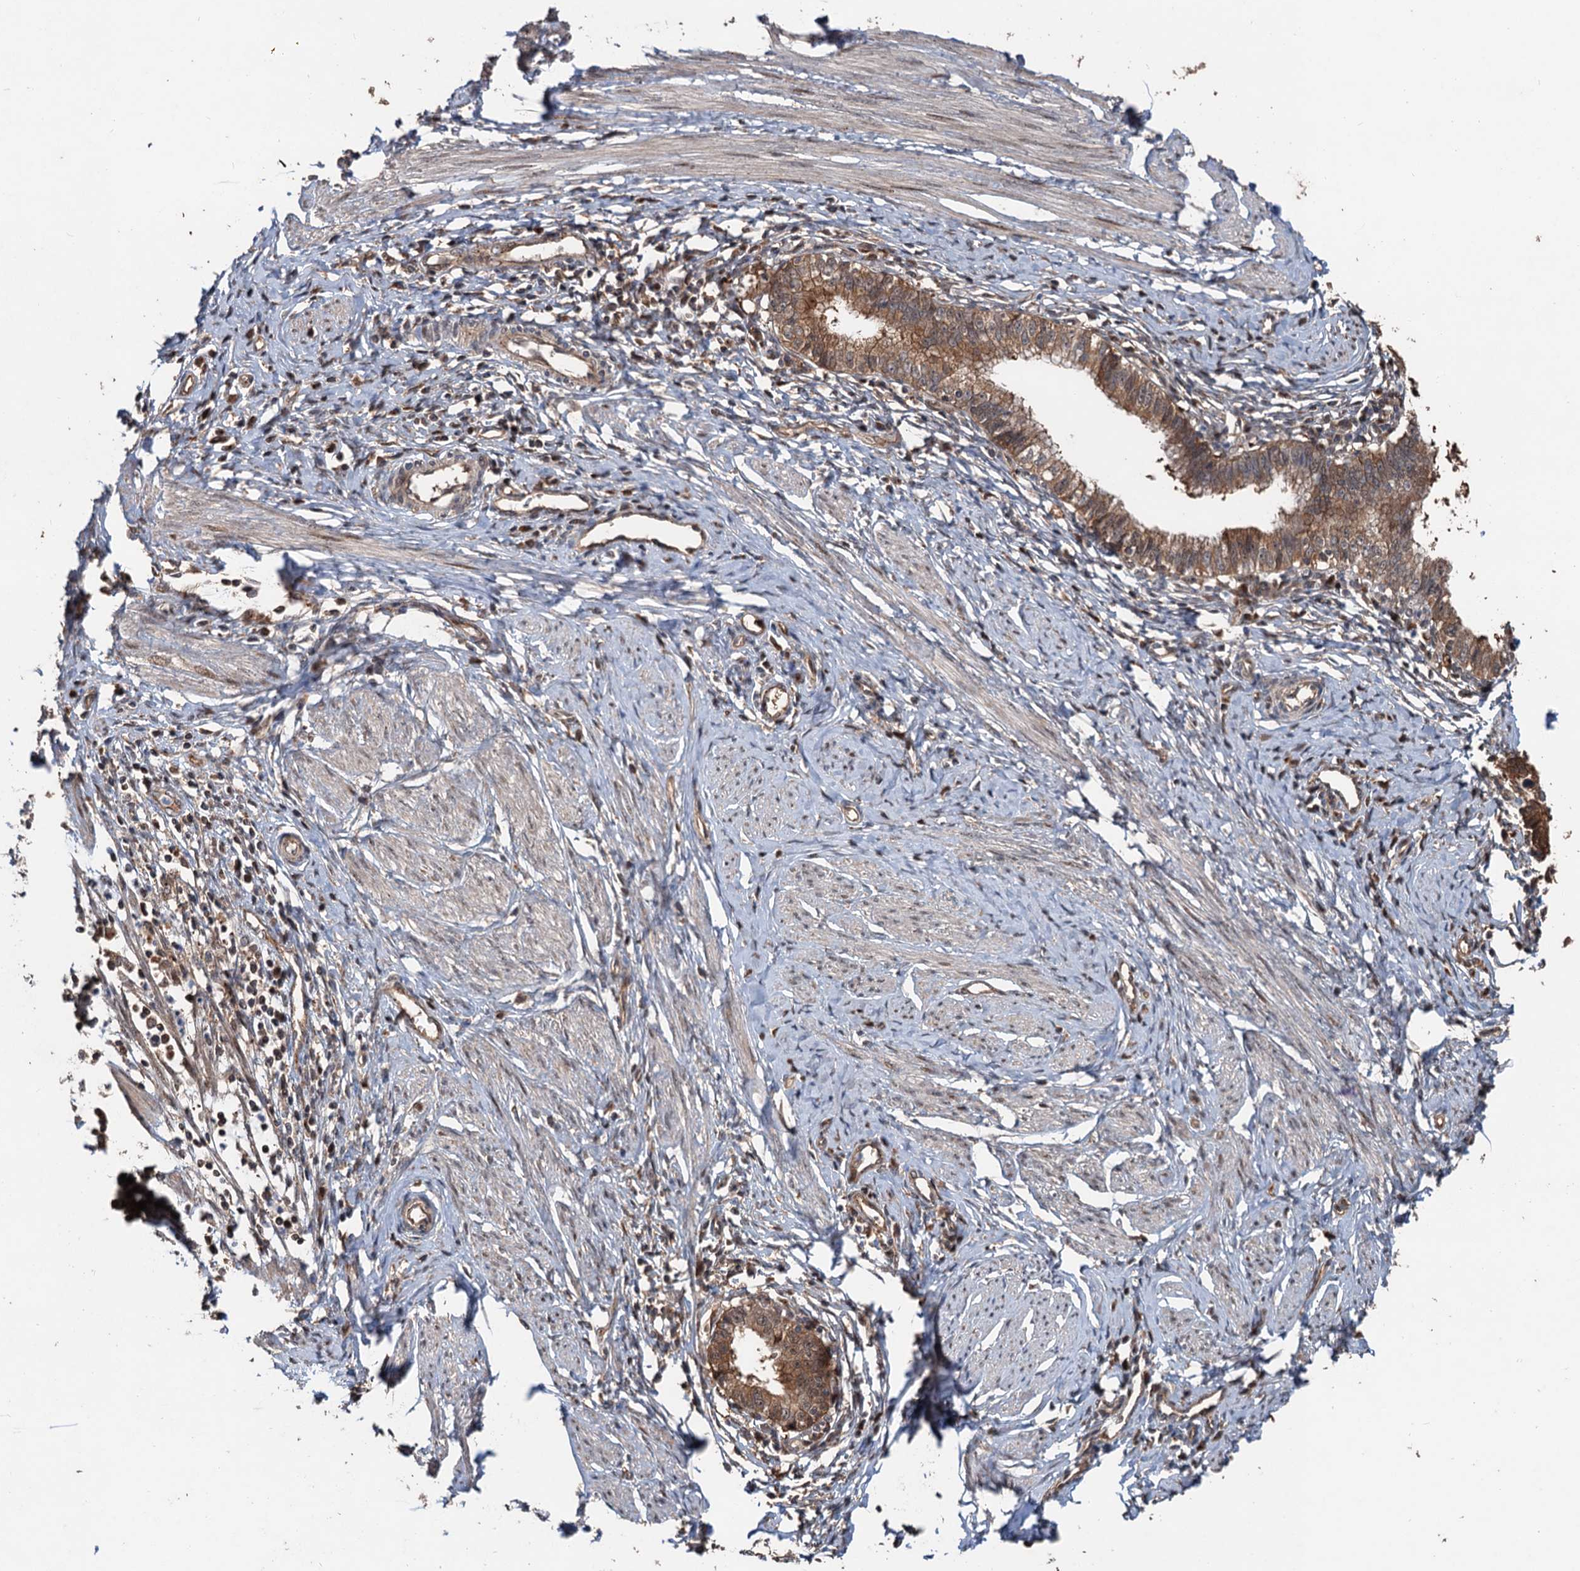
{"staining": {"intensity": "moderate", "quantity": ">75%", "location": "cytoplasmic/membranous"}, "tissue": "cervical cancer", "cell_type": "Tumor cells", "image_type": "cancer", "snomed": [{"axis": "morphology", "description": "Adenocarcinoma, NOS"}, {"axis": "topography", "description": "Cervix"}], "caption": "A photomicrograph of cervical cancer stained for a protein exhibits moderate cytoplasmic/membranous brown staining in tumor cells.", "gene": "DEXI", "patient": {"sex": "female", "age": 36}}